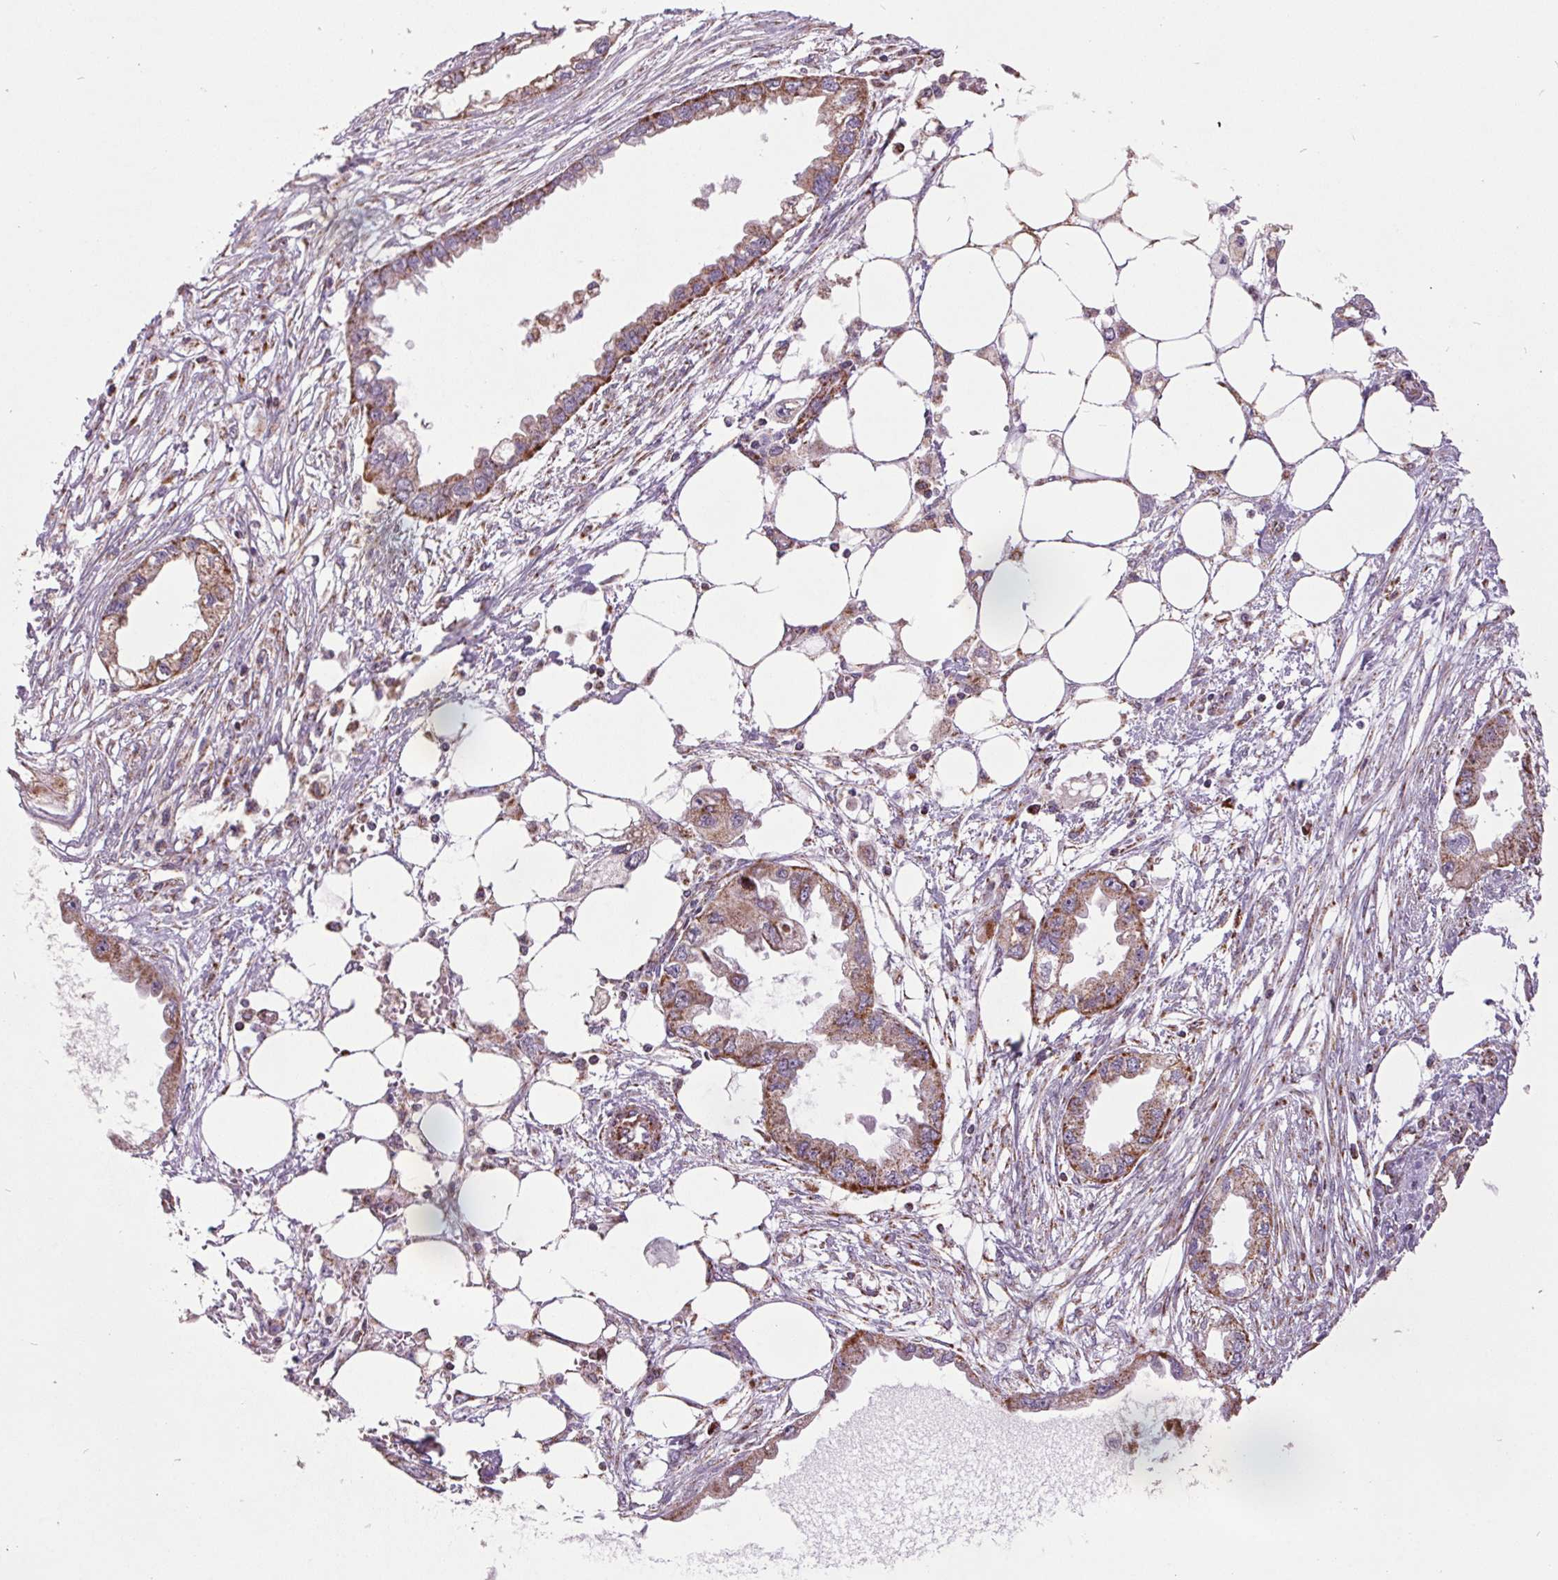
{"staining": {"intensity": "moderate", "quantity": ">75%", "location": "cytoplasmic/membranous"}, "tissue": "endometrial cancer", "cell_type": "Tumor cells", "image_type": "cancer", "snomed": [{"axis": "morphology", "description": "Adenocarcinoma, NOS"}, {"axis": "morphology", "description": "Adenocarcinoma, metastatic, NOS"}, {"axis": "topography", "description": "Adipose tissue"}, {"axis": "topography", "description": "Endometrium"}], "caption": "Human endometrial cancer stained for a protein (brown) demonstrates moderate cytoplasmic/membranous positive expression in about >75% of tumor cells.", "gene": "NDUFS6", "patient": {"sex": "female", "age": 67}}